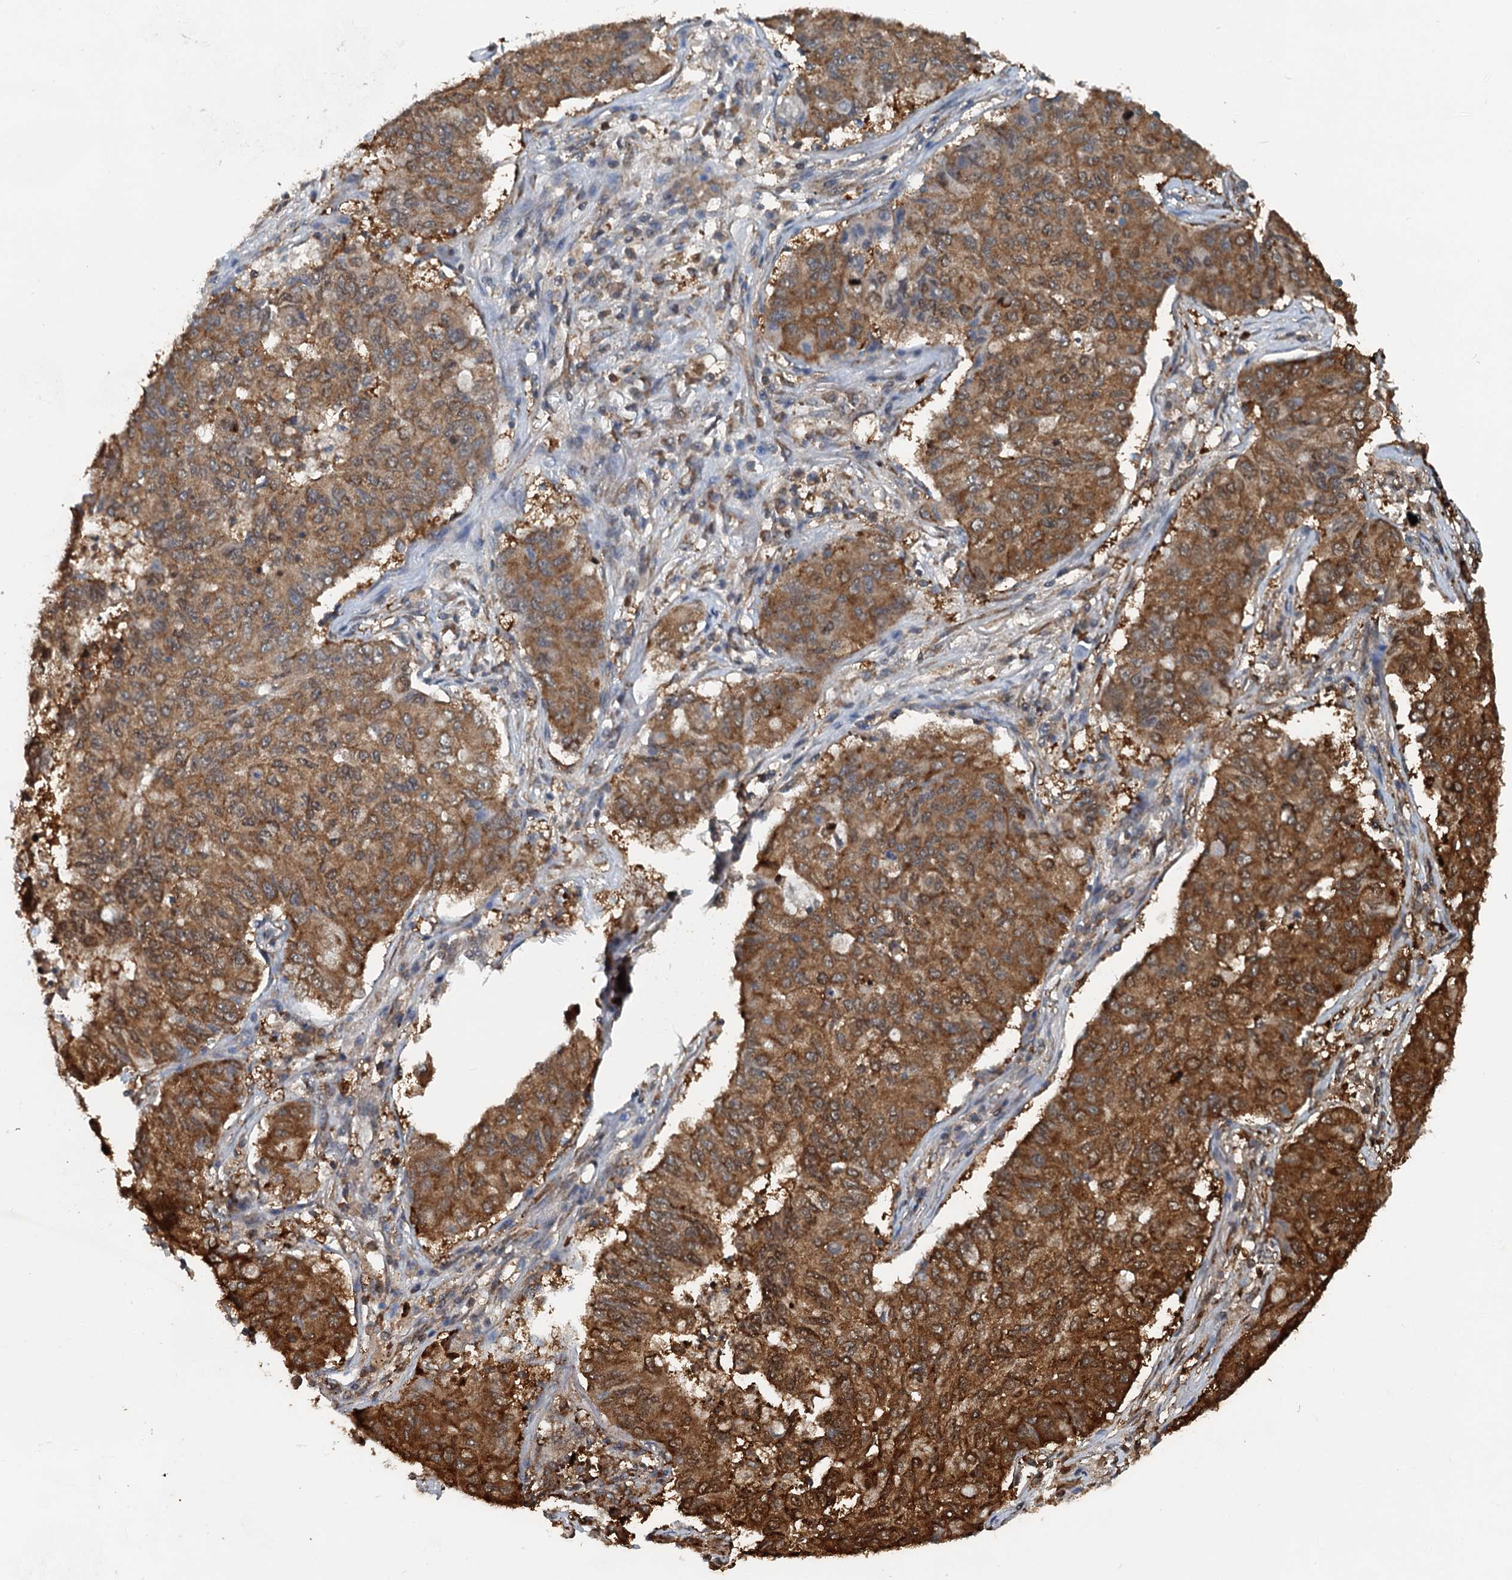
{"staining": {"intensity": "strong", "quantity": ">75%", "location": "cytoplasmic/membranous"}, "tissue": "lung cancer", "cell_type": "Tumor cells", "image_type": "cancer", "snomed": [{"axis": "morphology", "description": "Squamous cell carcinoma, NOS"}, {"axis": "topography", "description": "Lung"}], "caption": "Brown immunohistochemical staining in lung cancer displays strong cytoplasmic/membranous positivity in about >75% of tumor cells. (DAB IHC with brightfield microscopy, high magnification).", "gene": "GPI", "patient": {"sex": "male", "age": 74}}